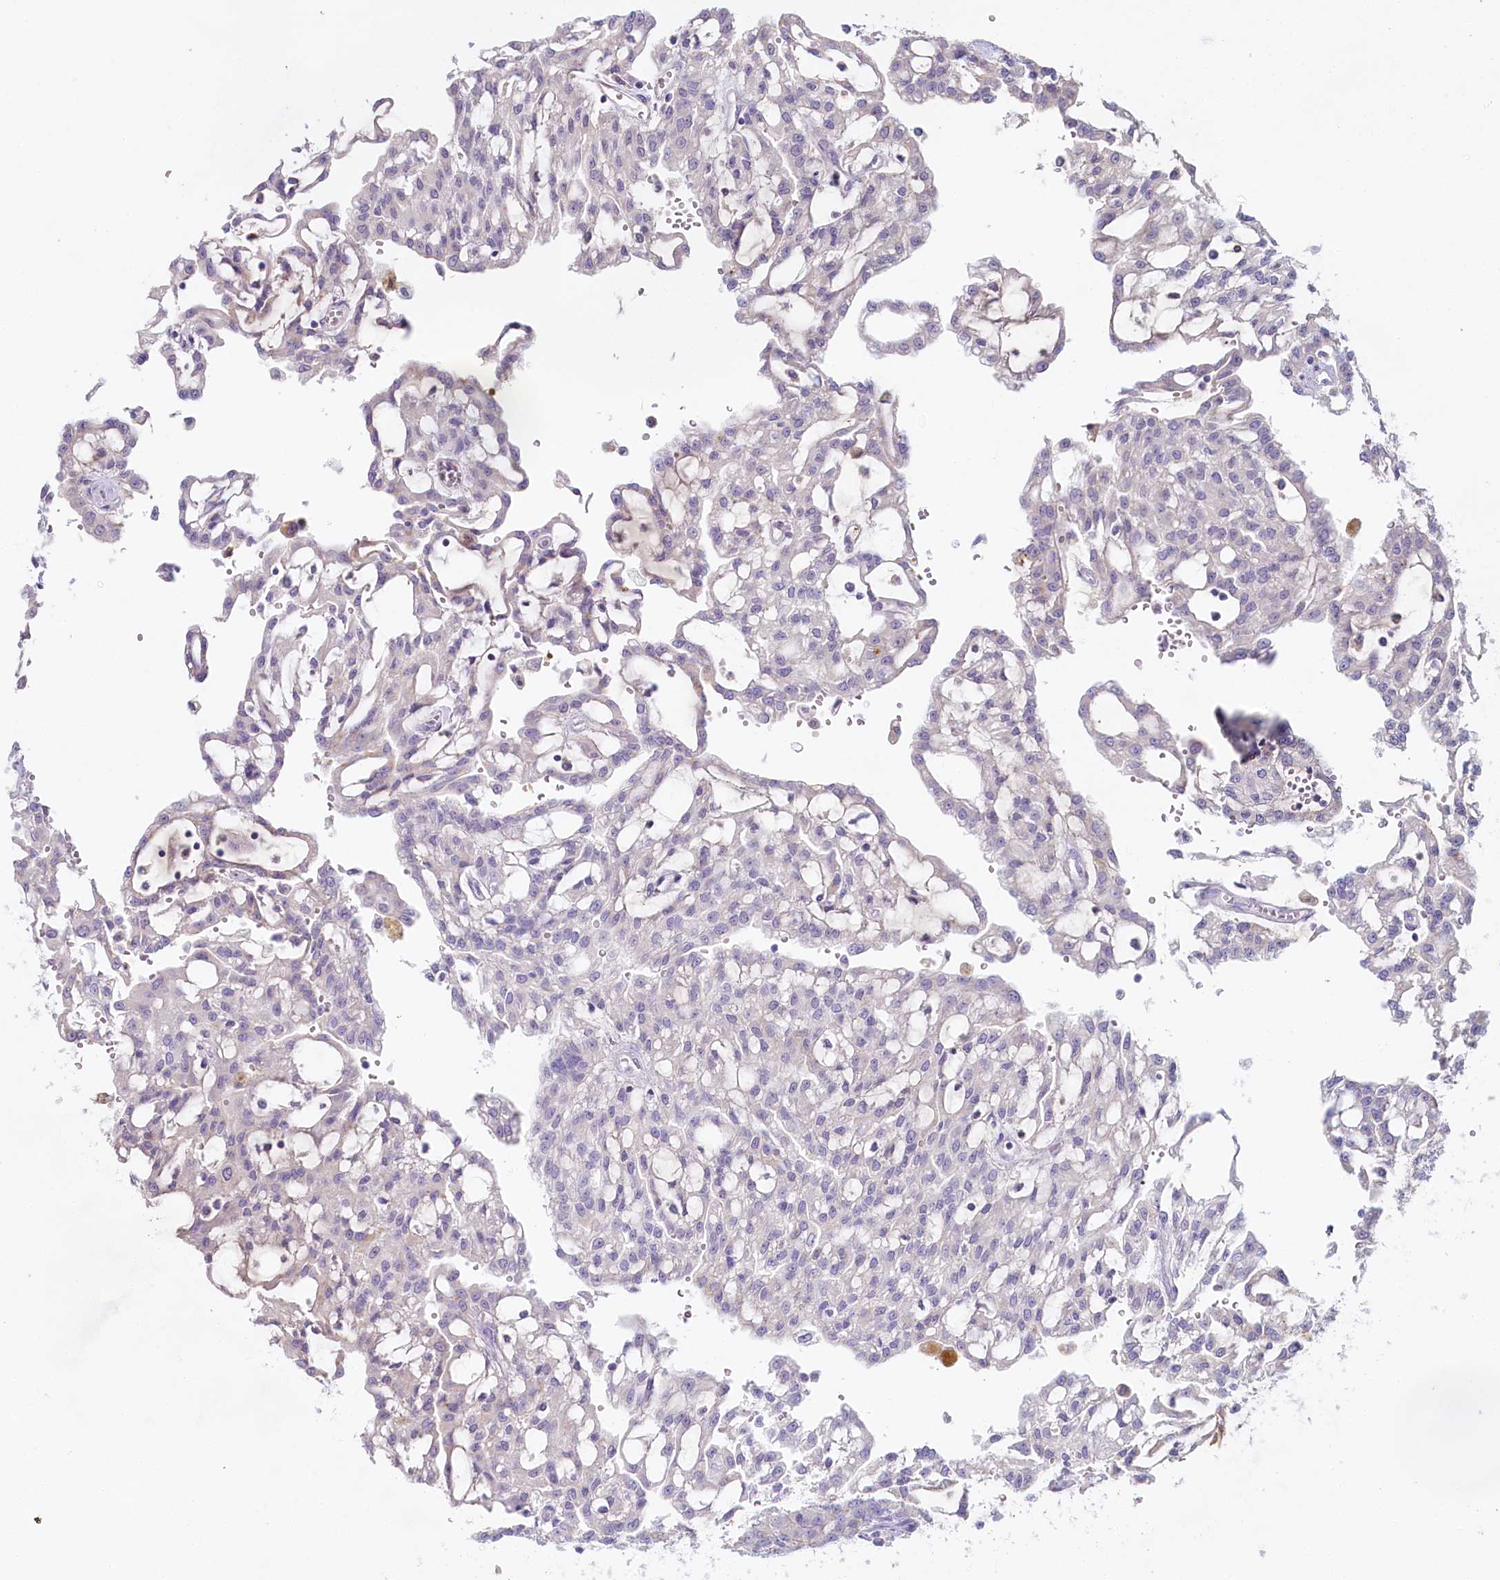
{"staining": {"intensity": "negative", "quantity": "none", "location": "none"}, "tissue": "renal cancer", "cell_type": "Tumor cells", "image_type": "cancer", "snomed": [{"axis": "morphology", "description": "Adenocarcinoma, NOS"}, {"axis": "topography", "description": "Kidney"}], "caption": "The immunohistochemistry micrograph has no significant expression in tumor cells of renal adenocarcinoma tissue.", "gene": "HPD", "patient": {"sex": "male", "age": 63}}